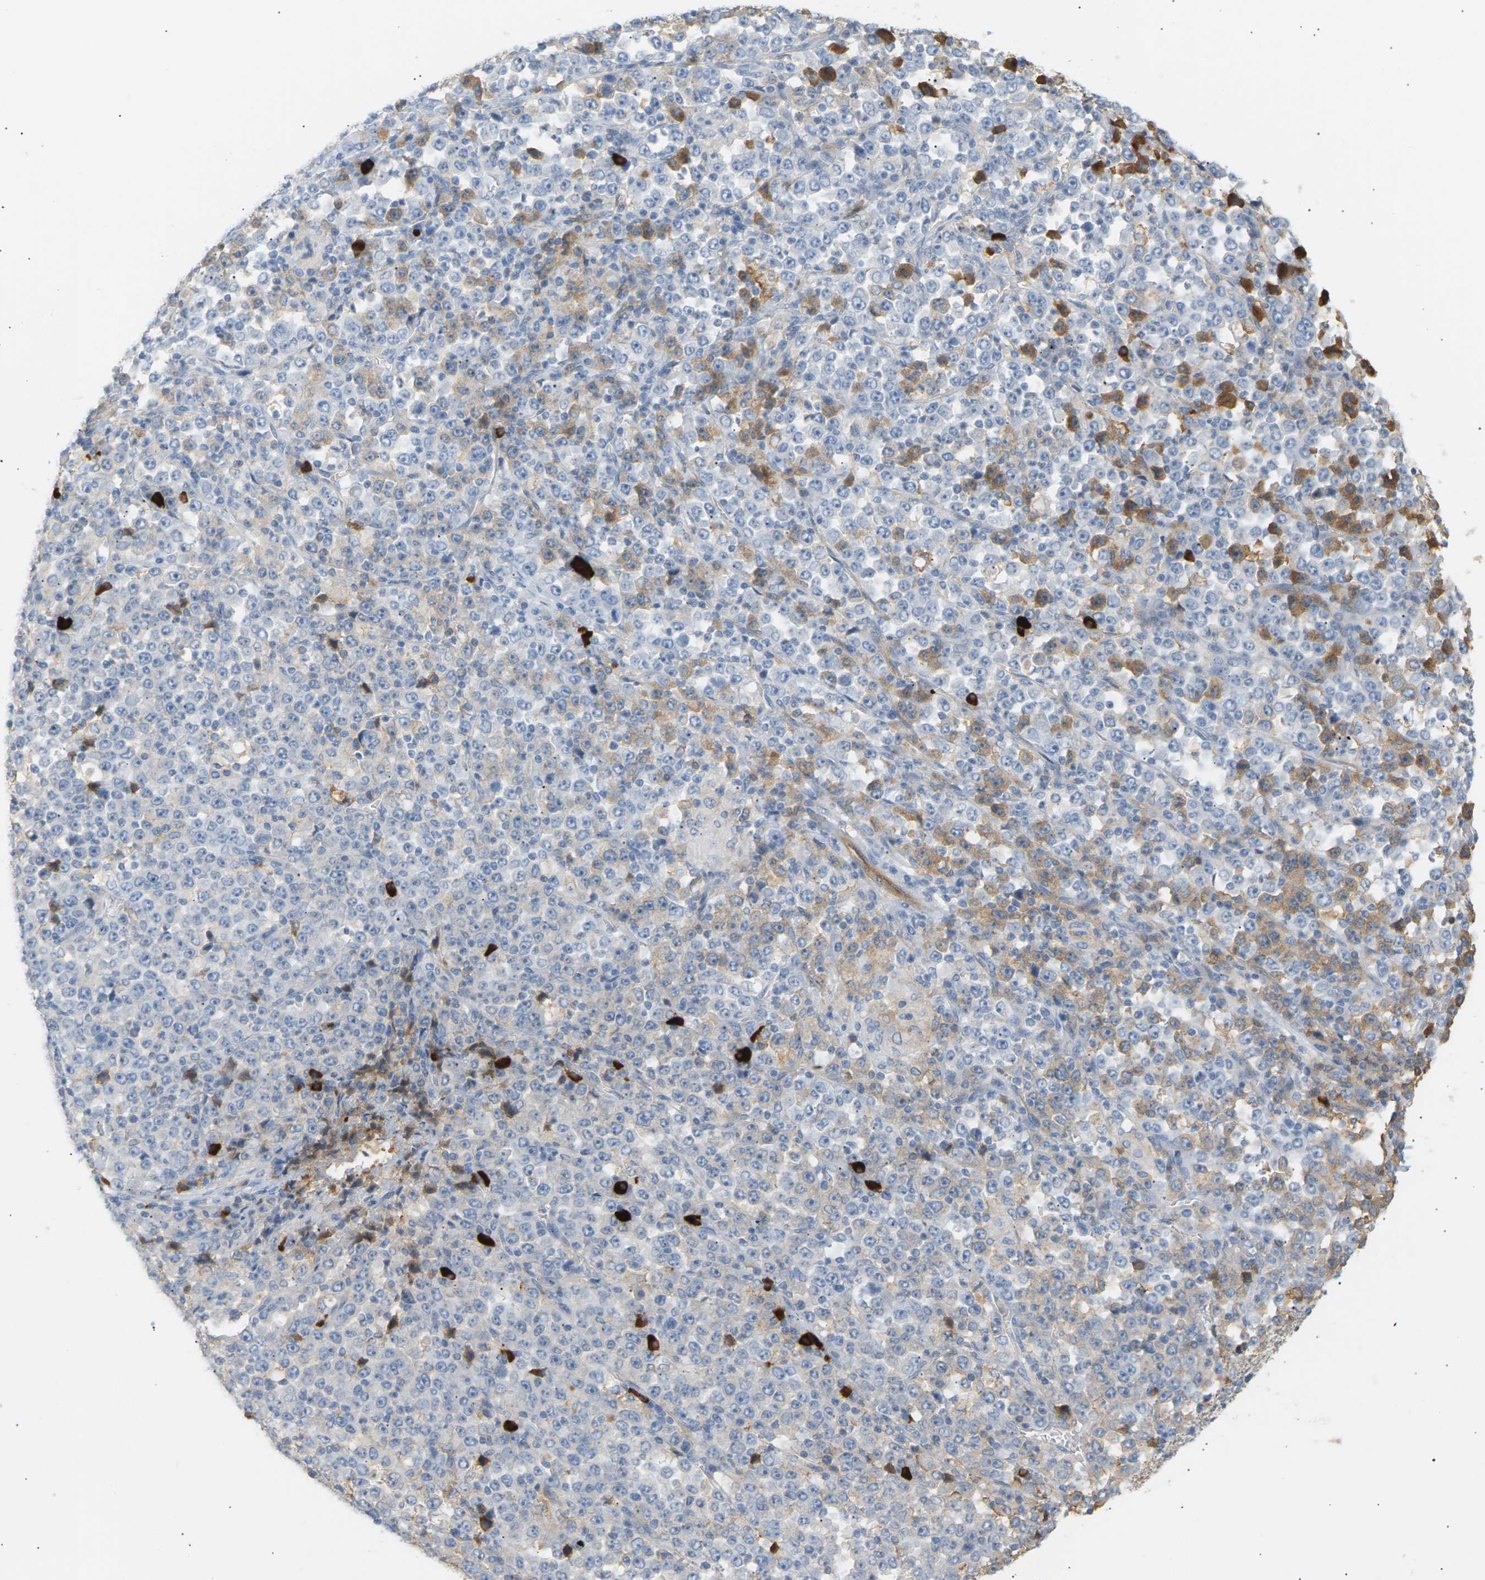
{"staining": {"intensity": "weak", "quantity": "<25%", "location": "cytoplasmic/membranous"}, "tissue": "stomach cancer", "cell_type": "Tumor cells", "image_type": "cancer", "snomed": [{"axis": "morphology", "description": "Normal tissue, NOS"}, {"axis": "morphology", "description": "Adenocarcinoma, NOS"}, {"axis": "topography", "description": "Stomach, upper"}, {"axis": "topography", "description": "Stomach"}], "caption": "DAB (3,3'-diaminobenzidine) immunohistochemical staining of human stomach adenocarcinoma displays no significant staining in tumor cells. (Stains: DAB immunohistochemistry (IHC) with hematoxylin counter stain, Microscopy: brightfield microscopy at high magnification).", "gene": "IGLC3", "patient": {"sex": "male", "age": 59}}